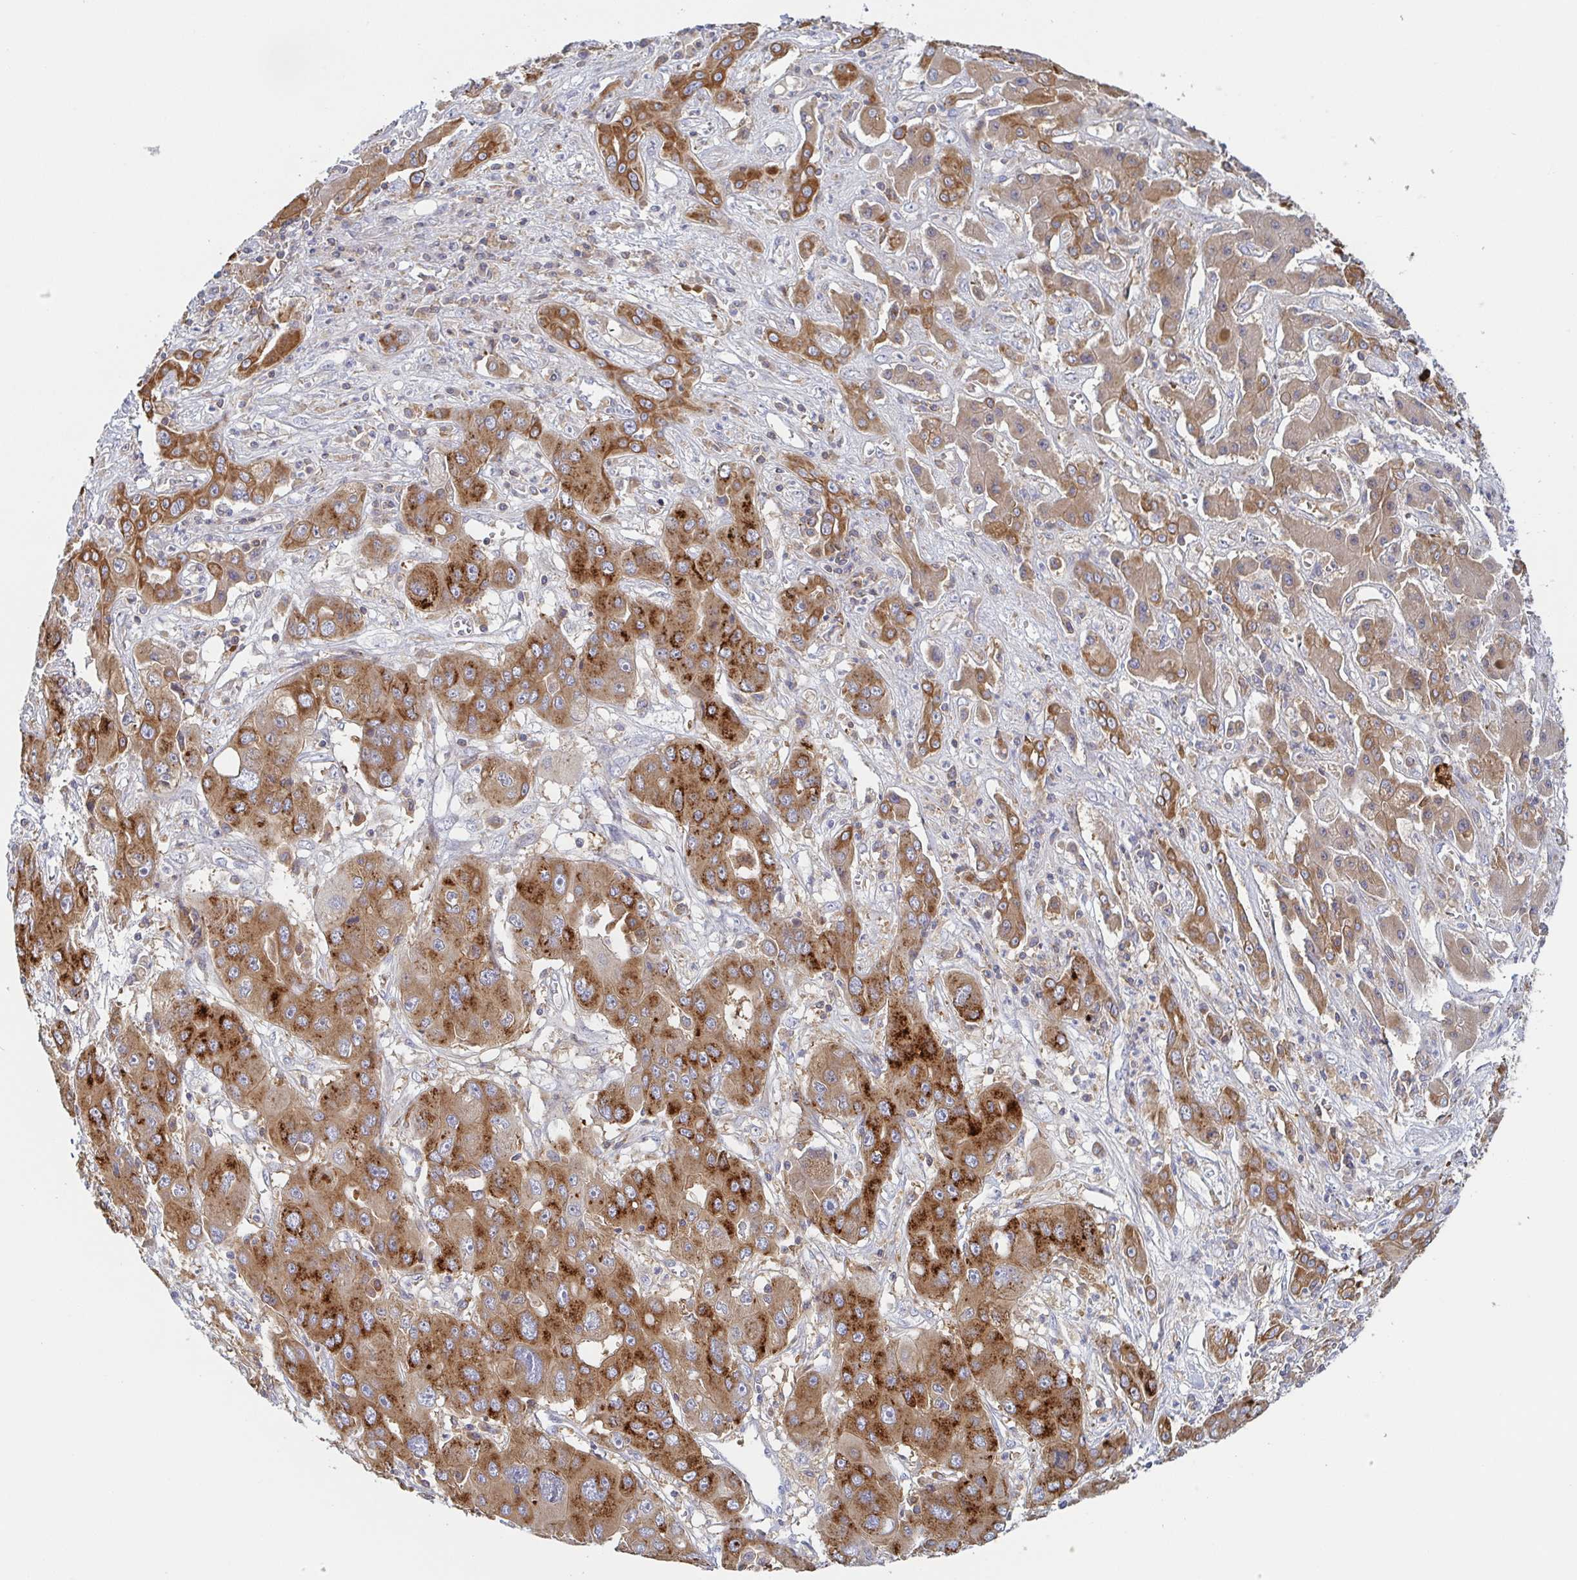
{"staining": {"intensity": "moderate", "quantity": ">75%", "location": "cytoplasmic/membranous"}, "tissue": "liver cancer", "cell_type": "Tumor cells", "image_type": "cancer", "snomed": [{"axis": "morphology", "description": "Cholangiocarcinoma"}, {"axis": "topography", "description": "Liver"}], "caption": "Immunohistochemistry photomicrograph of liver cholangiocarcinoma stained for a protein (brown), which reveals medium levels of moderate cytoplasmic/membranous expression in approximately >75% of tumor cells.", "gene": "TUFT1", "patient": {"sex": "male", "age": 67}}